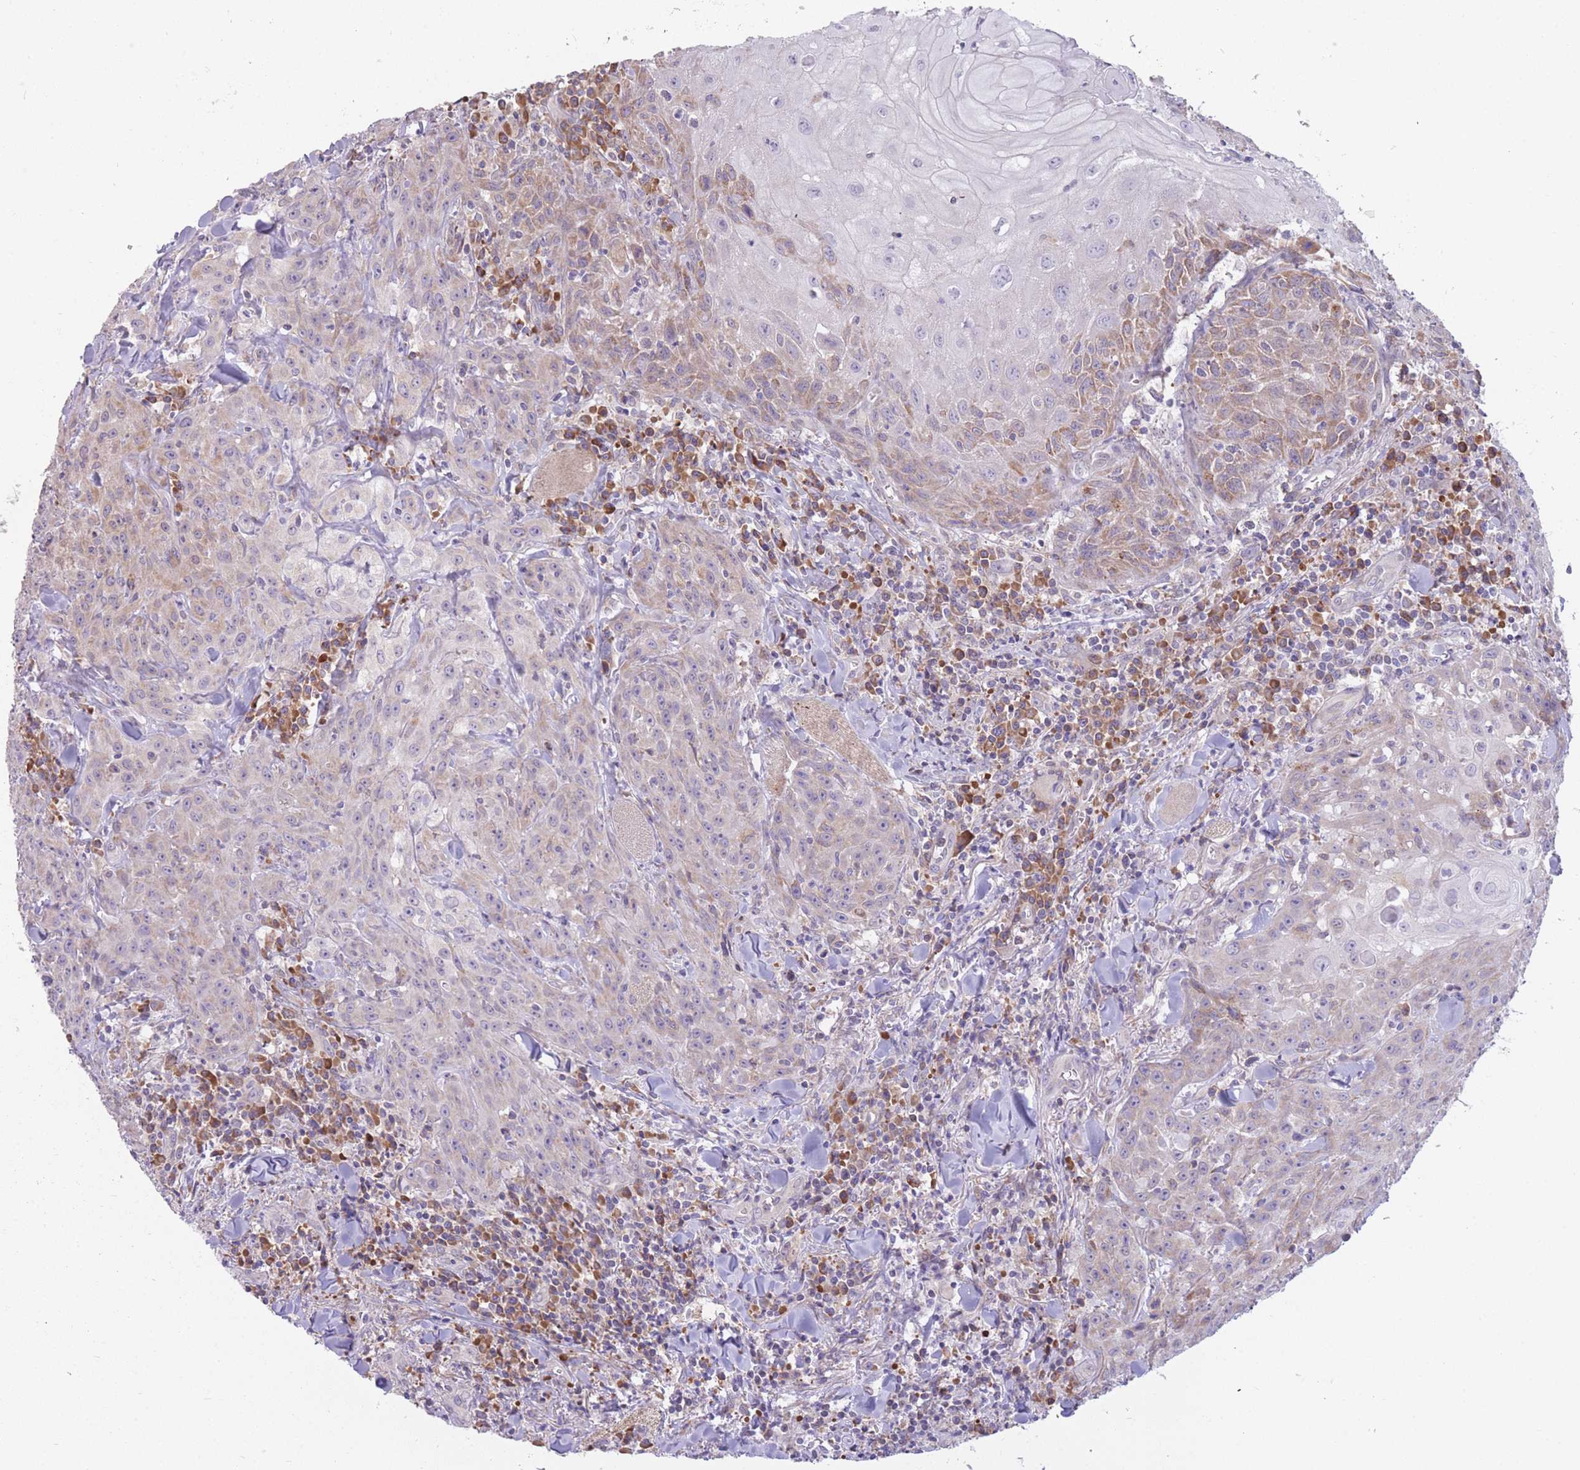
{"staining": {"intensity": "moderate", "quantity": "<25%", "location": "cytoplasmic/membranous"}, "tissue": "head and neck cancer", "cell_type": "Tumor cells", "image_type": "cancer", "snomed": [{"axis": "morphology", "description": "Normal tissue, NOS"}, {"axis": "morphology", "description": "Squamous cell carcinoma, NOS"}, {"axis": "topography", "description": "Oral tissue"}, {"axis": "topography", "description": "Head-Neck"}], "caption": "Human head and neck cancer (squamous cell carcinoma) stained with a brown dye shows moderate cytoplasmic/membranous positive positivity in about <25% of tumor cells.", "gene": "TRAPPC5", "patient": {"sex": "female", "age": 70}}